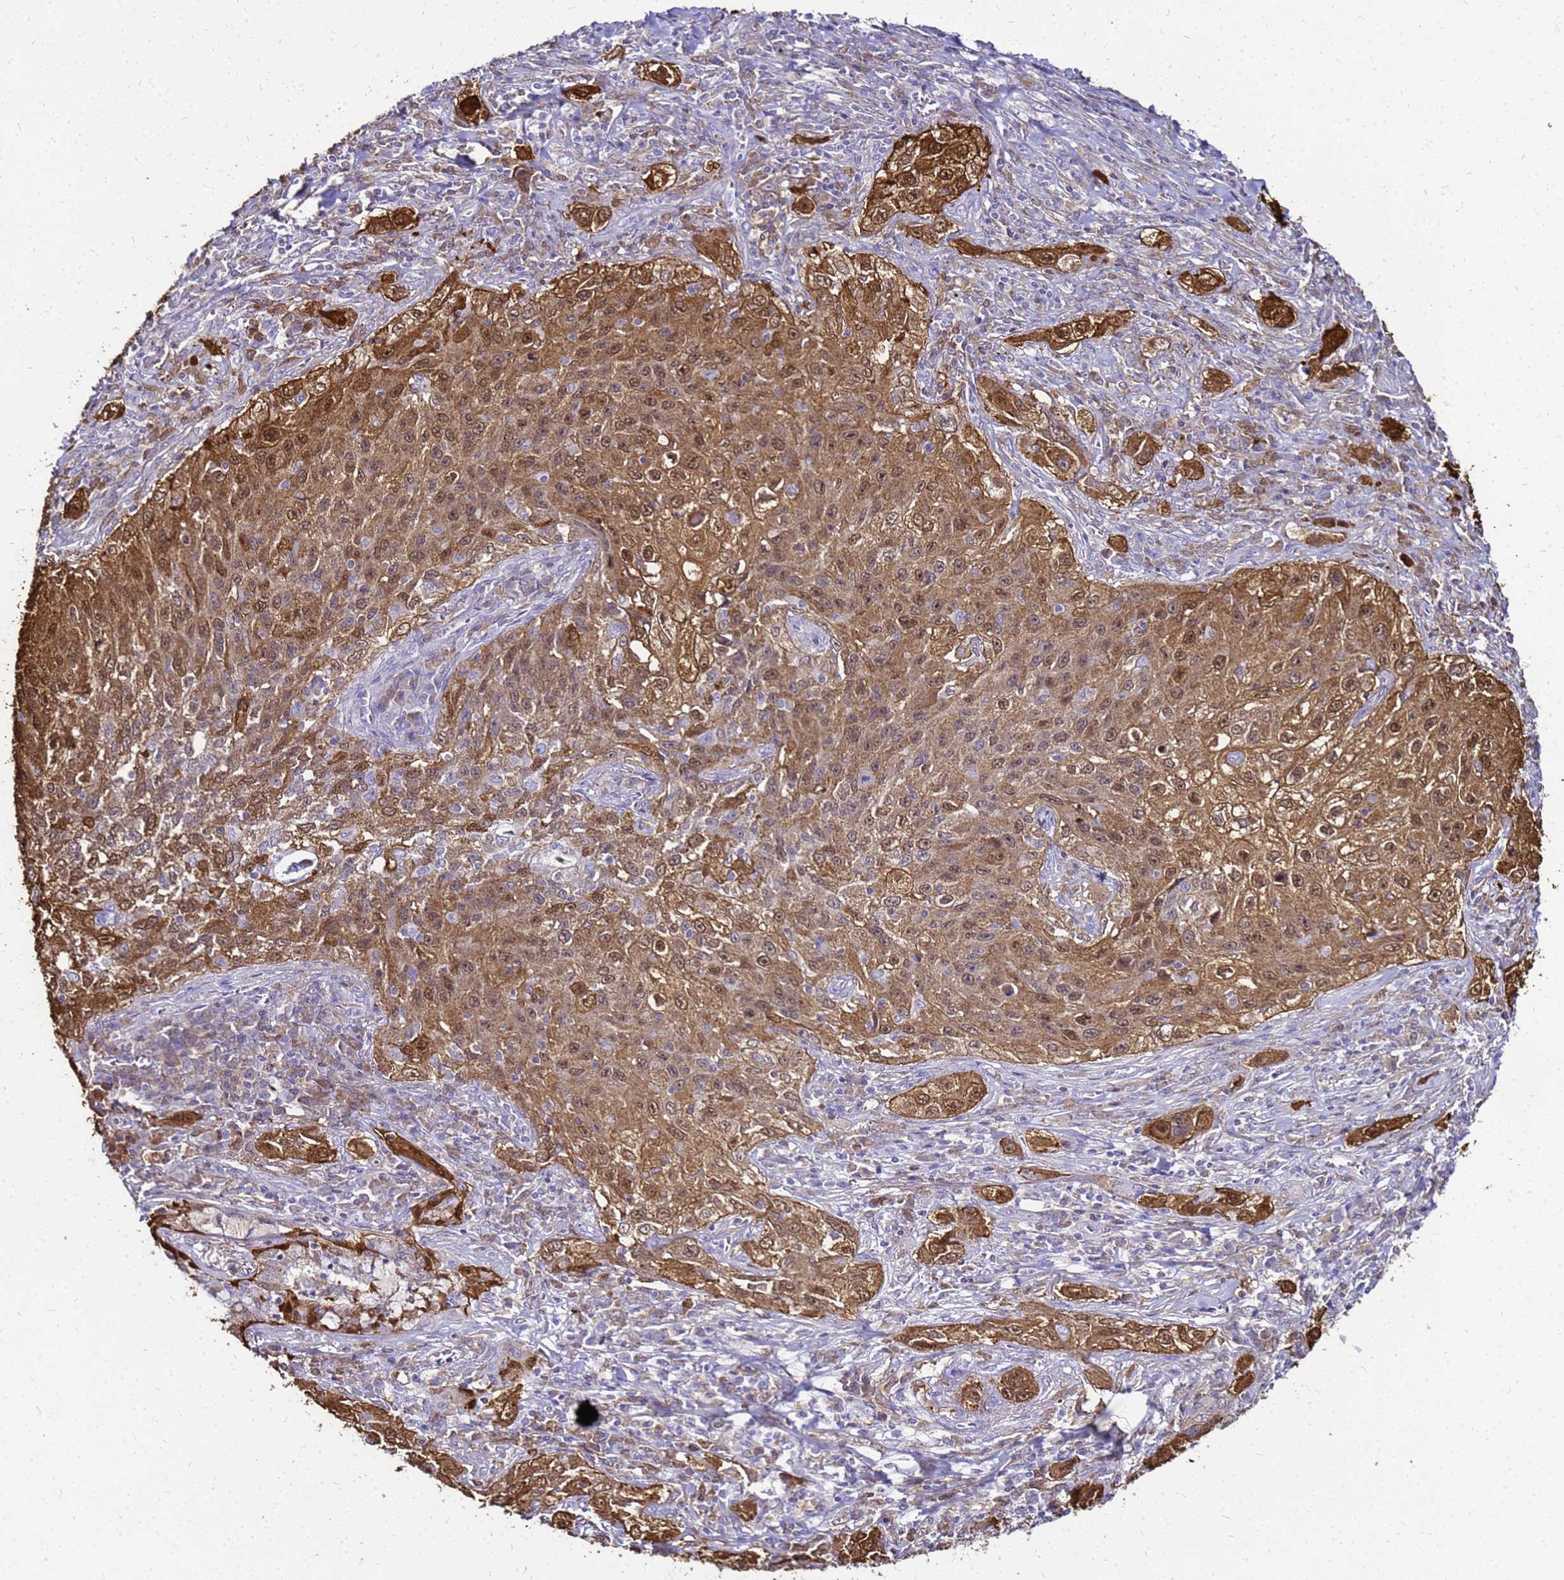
{"staining": {"intensity": "moderate", "quantity": ">75%", "location": "cytoplasmic/membranous,nuclear"}, "tissue": "lung cancer", "cell_type": "Tumor cells", "image_type": "cancer", "snomed": [{"axis": "morphology", "description": "Squamous cell carcinoma, NOS"}, {"axis": "topography", "description": "Lung"}], "caption": "Immunohistochemistry staining of squamous cell carcinoma (lung), which demonstrates medium levels of moderate cytoplasmic/membranous and nuclear expression in approximately >75% of tumor cells indicating moderate cytoplasmic/membranous and nuclear protein positivity. The staining was performed using DAB (brown) for protein detection and nuclei were counterstained in hematoxylin (blue).", "gene": "S100A2", "patient": {"sex": "female", "age": 69}}